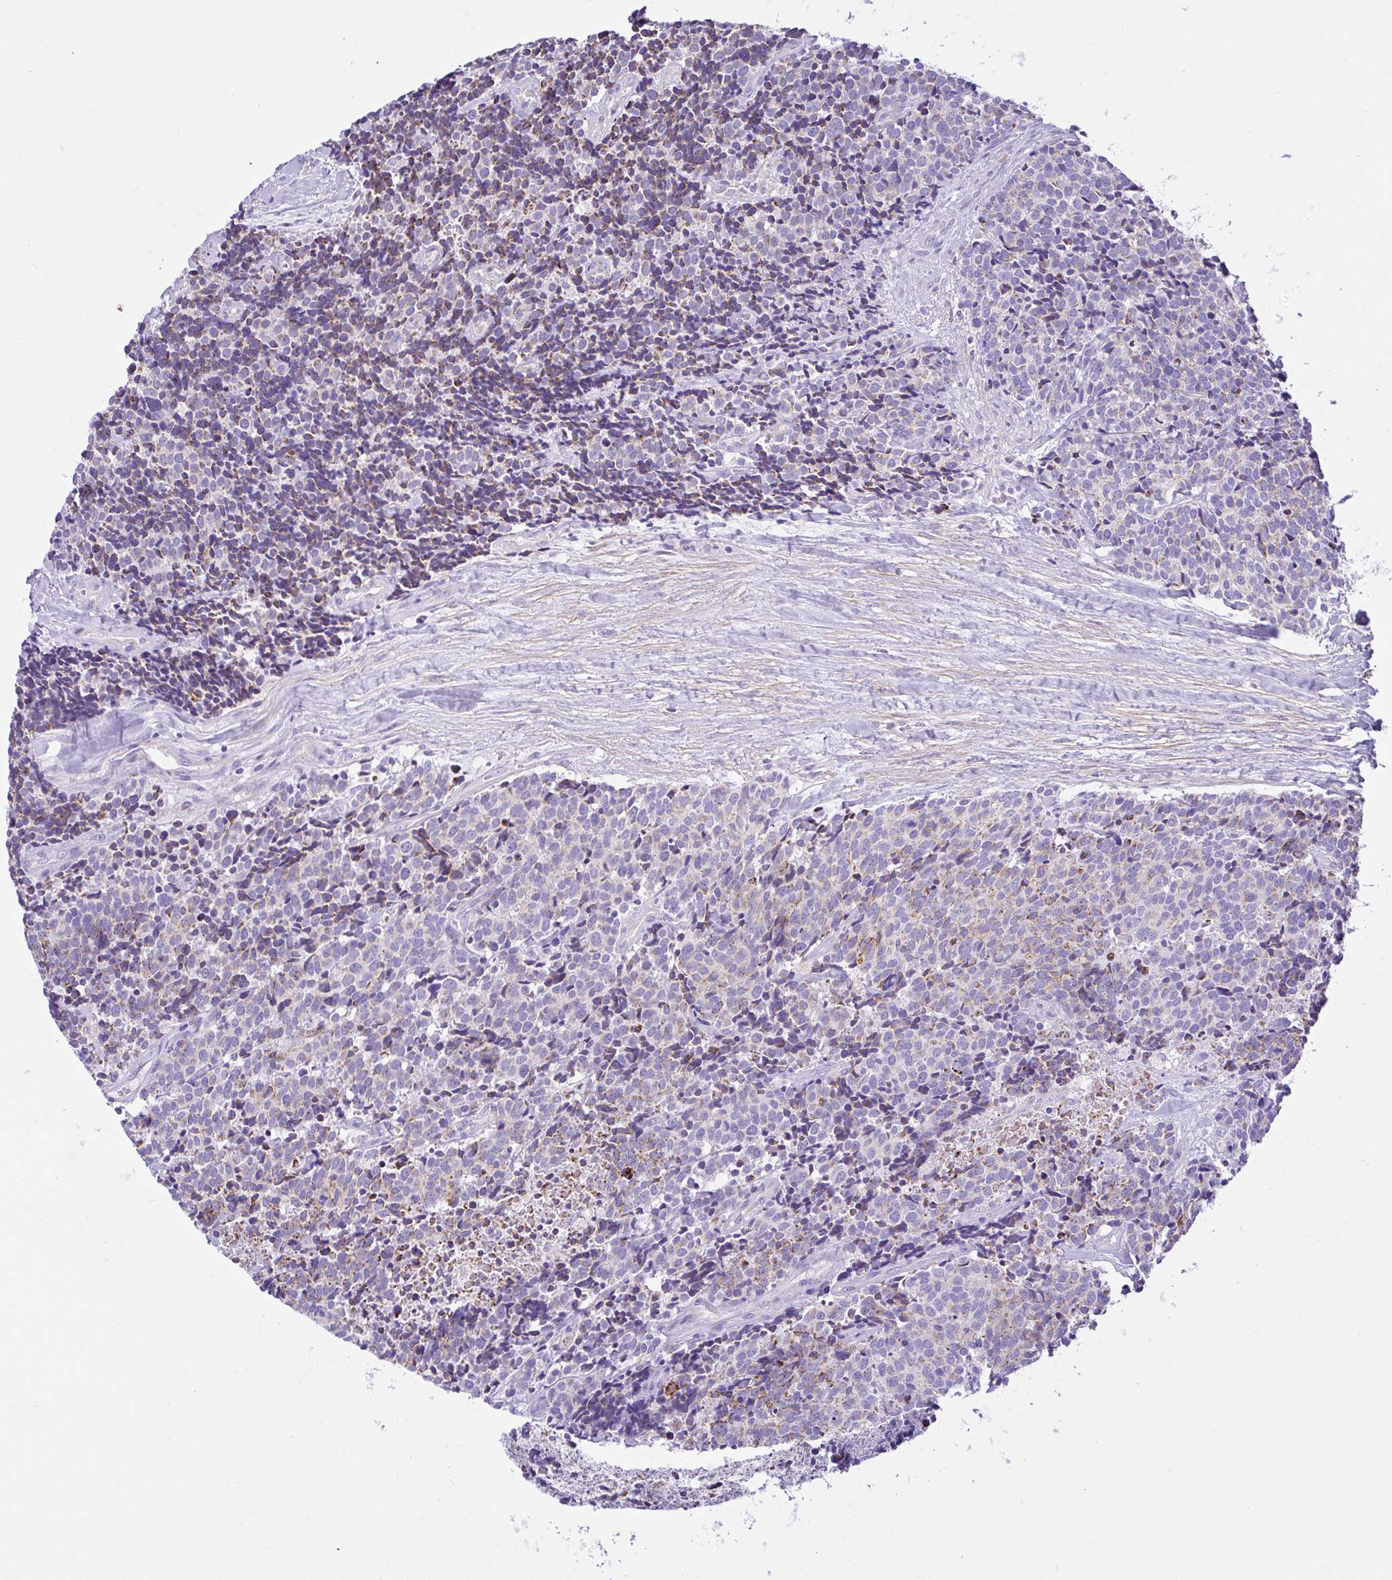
{"staining": {"intensity": "moderate", "quantity": "<25%", "location": "cytoplasmic/membranous"}, "tissue": "carcinoid", "cell_type": "Tumor cells", "image_type": "cancer", "snomed": [{"axis": "morphology", "description": "Carcinoid, malignant, NOS"}, {"axis": "topography", "description": "Skin"}], "caption": "An immunohistochemistry (IHC) micrograph of neoplastic tissue is shown. Protein staining in brown labels moderate cytoplasmic/membranous positivity in carcinoid (malignant) within tumor cells. Nuclei are stained in blue.", "gene": "SLC13A1", "patient": {"sex": "female", "age": 79}}